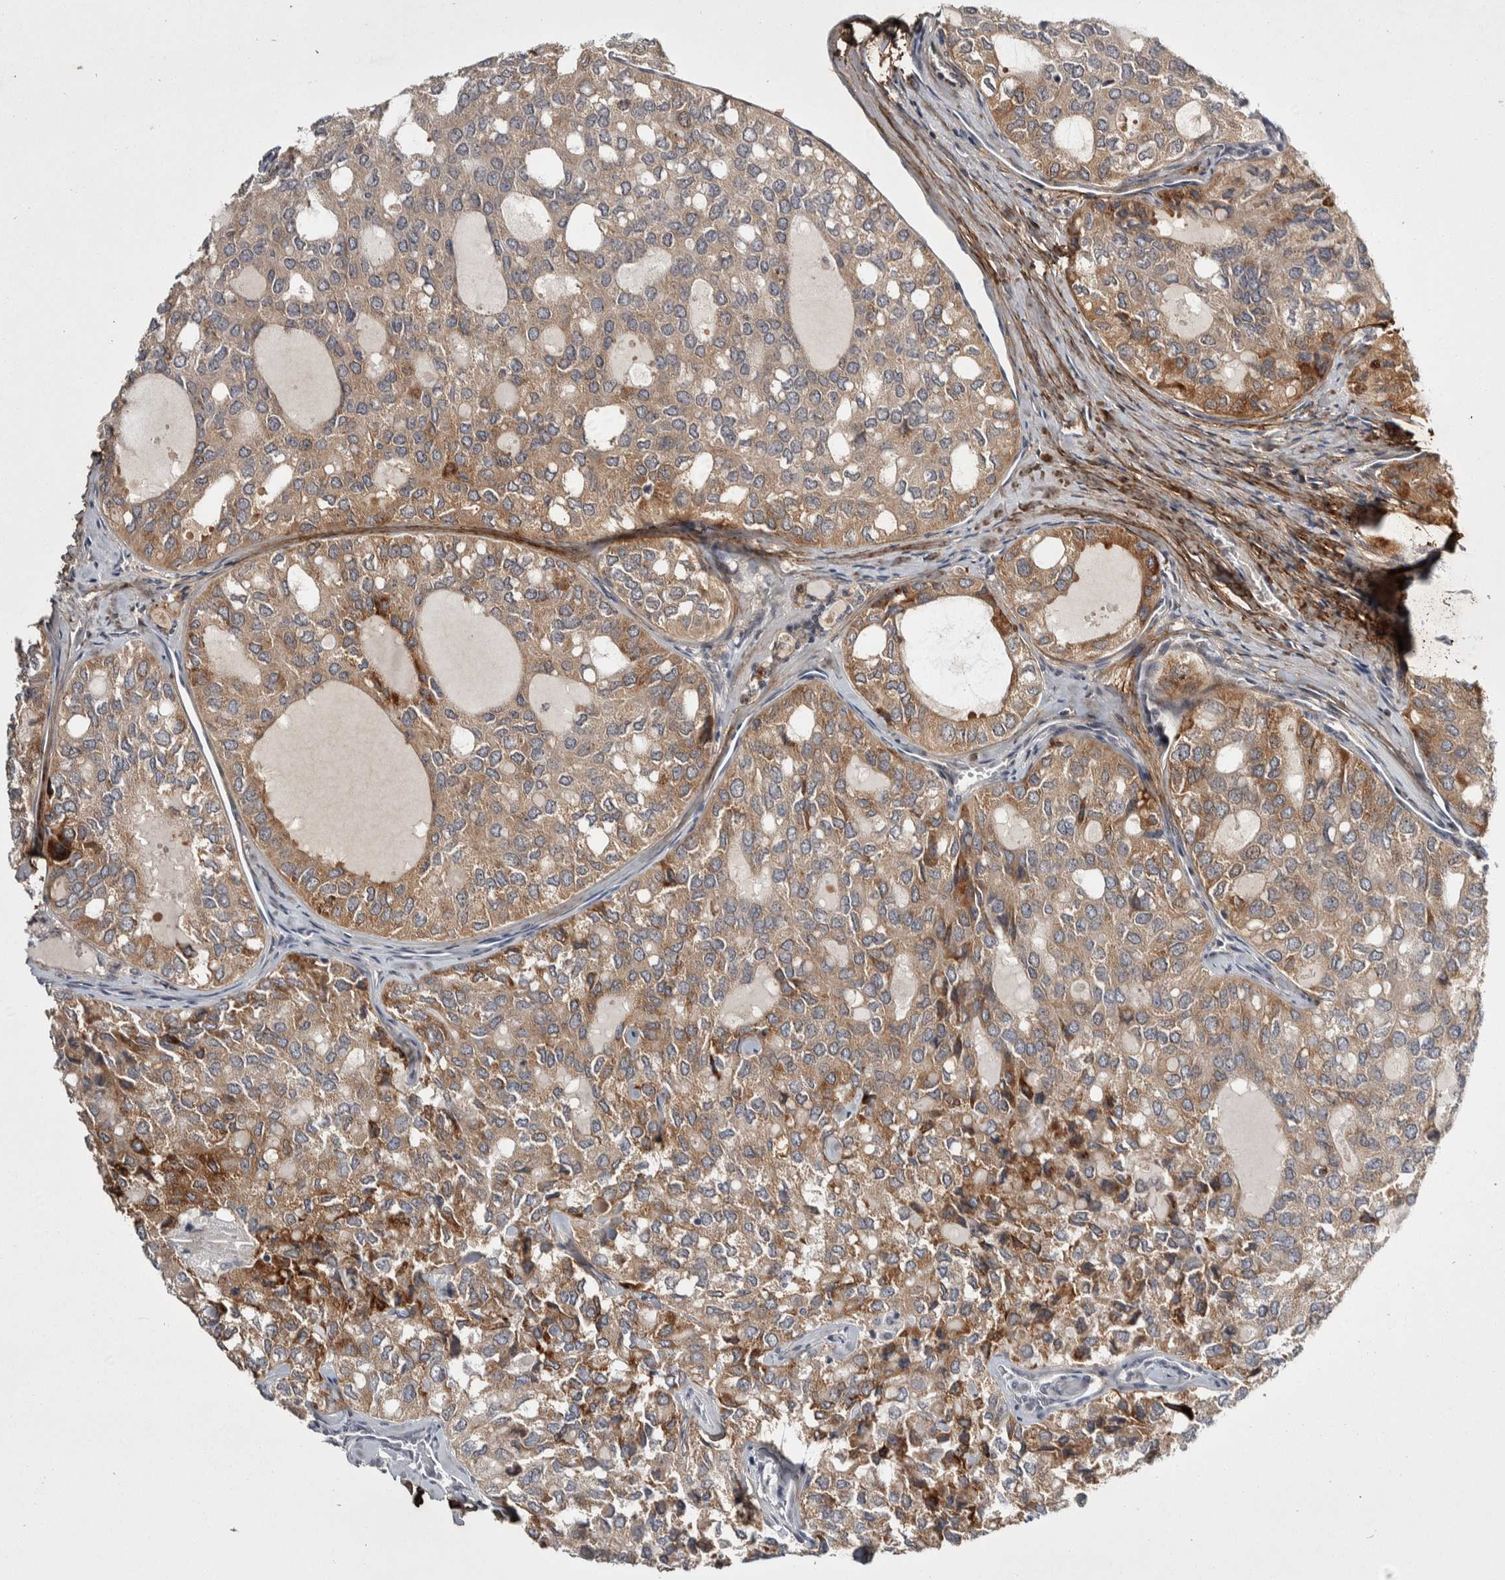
{"staining": {"intensity": "moderate", "quantity": ">75%", "location": "cytoplasmic/membranous"}, "tissue": "thyroid cancer", "cell_type": "Tumor cells", "image_type": "cancer", "snomed": [{"axis": "morphology", "description": "Follicular adenoma carcinoma, NOS"}, {"axis": "topography", "description": "Thyroid gland"}], "caption": "A histopathology image showing moderate cytoplasmic/membranous positivity in approximately >75% of tumor cells in thyroid cancer (follicular adenoma carcinoma), as visualized by brown immunohistochemical staining.", "gene": "ASPN", "patient": {"sex": "male", "age": 75}}